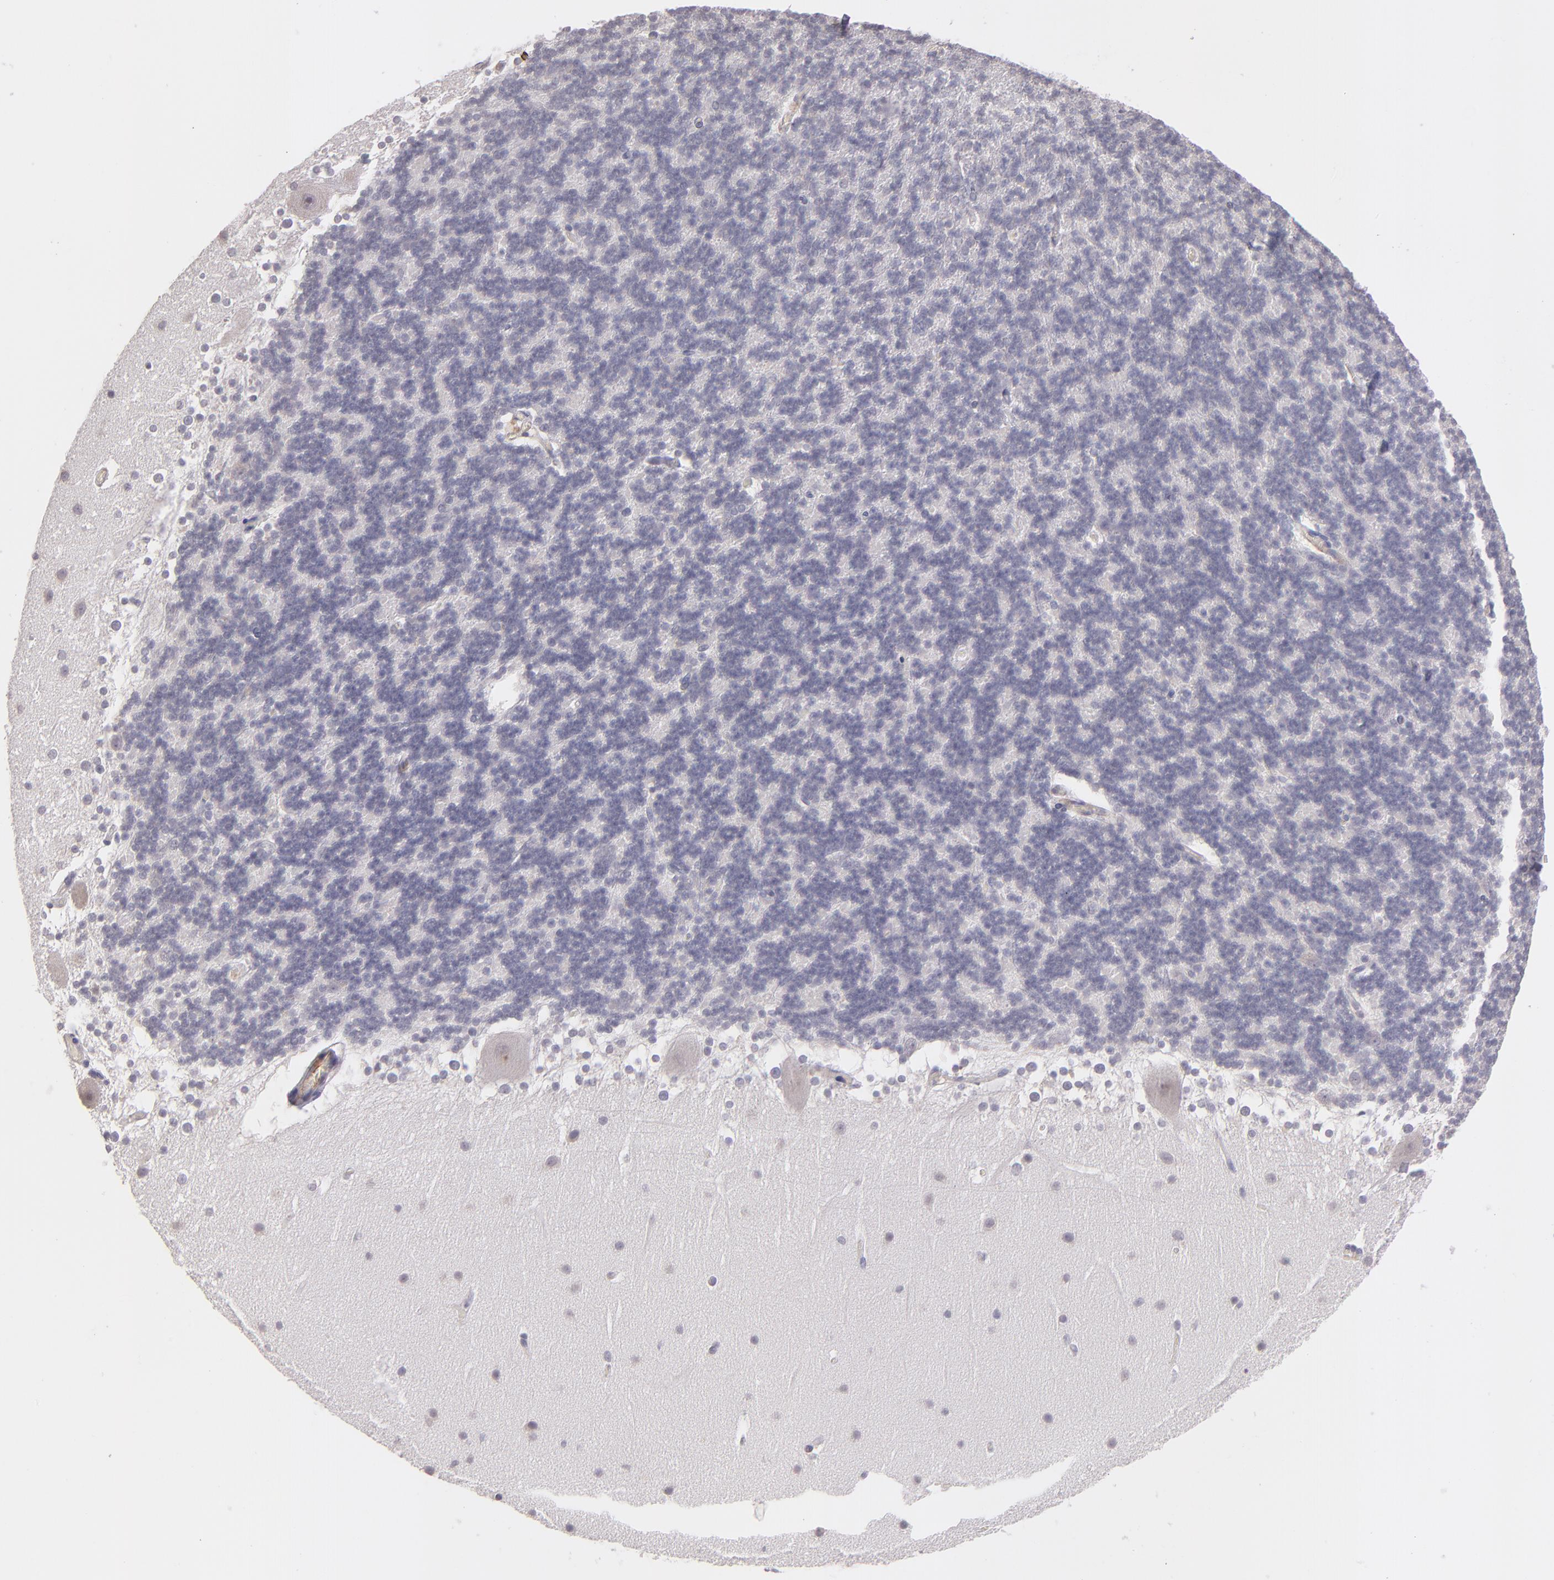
{"staining": {"intensity": "negative", "quantity": "none", "location": "none"}, "tissue": "cerebellum", "cell_type": "Cells in granular layer", "image_type": "normal", "snomed": [{"axis": "morphology", "description": "Normal tissue, NOS"}, {"axis": "topography", "description": "Cerebellum"}], "caption": "Protein analysis of unremarkable cerebellum reveals no significant expression in cells in granular layer.", "gene": "THBD", "patient": {"sex": "female", "age": 19}}